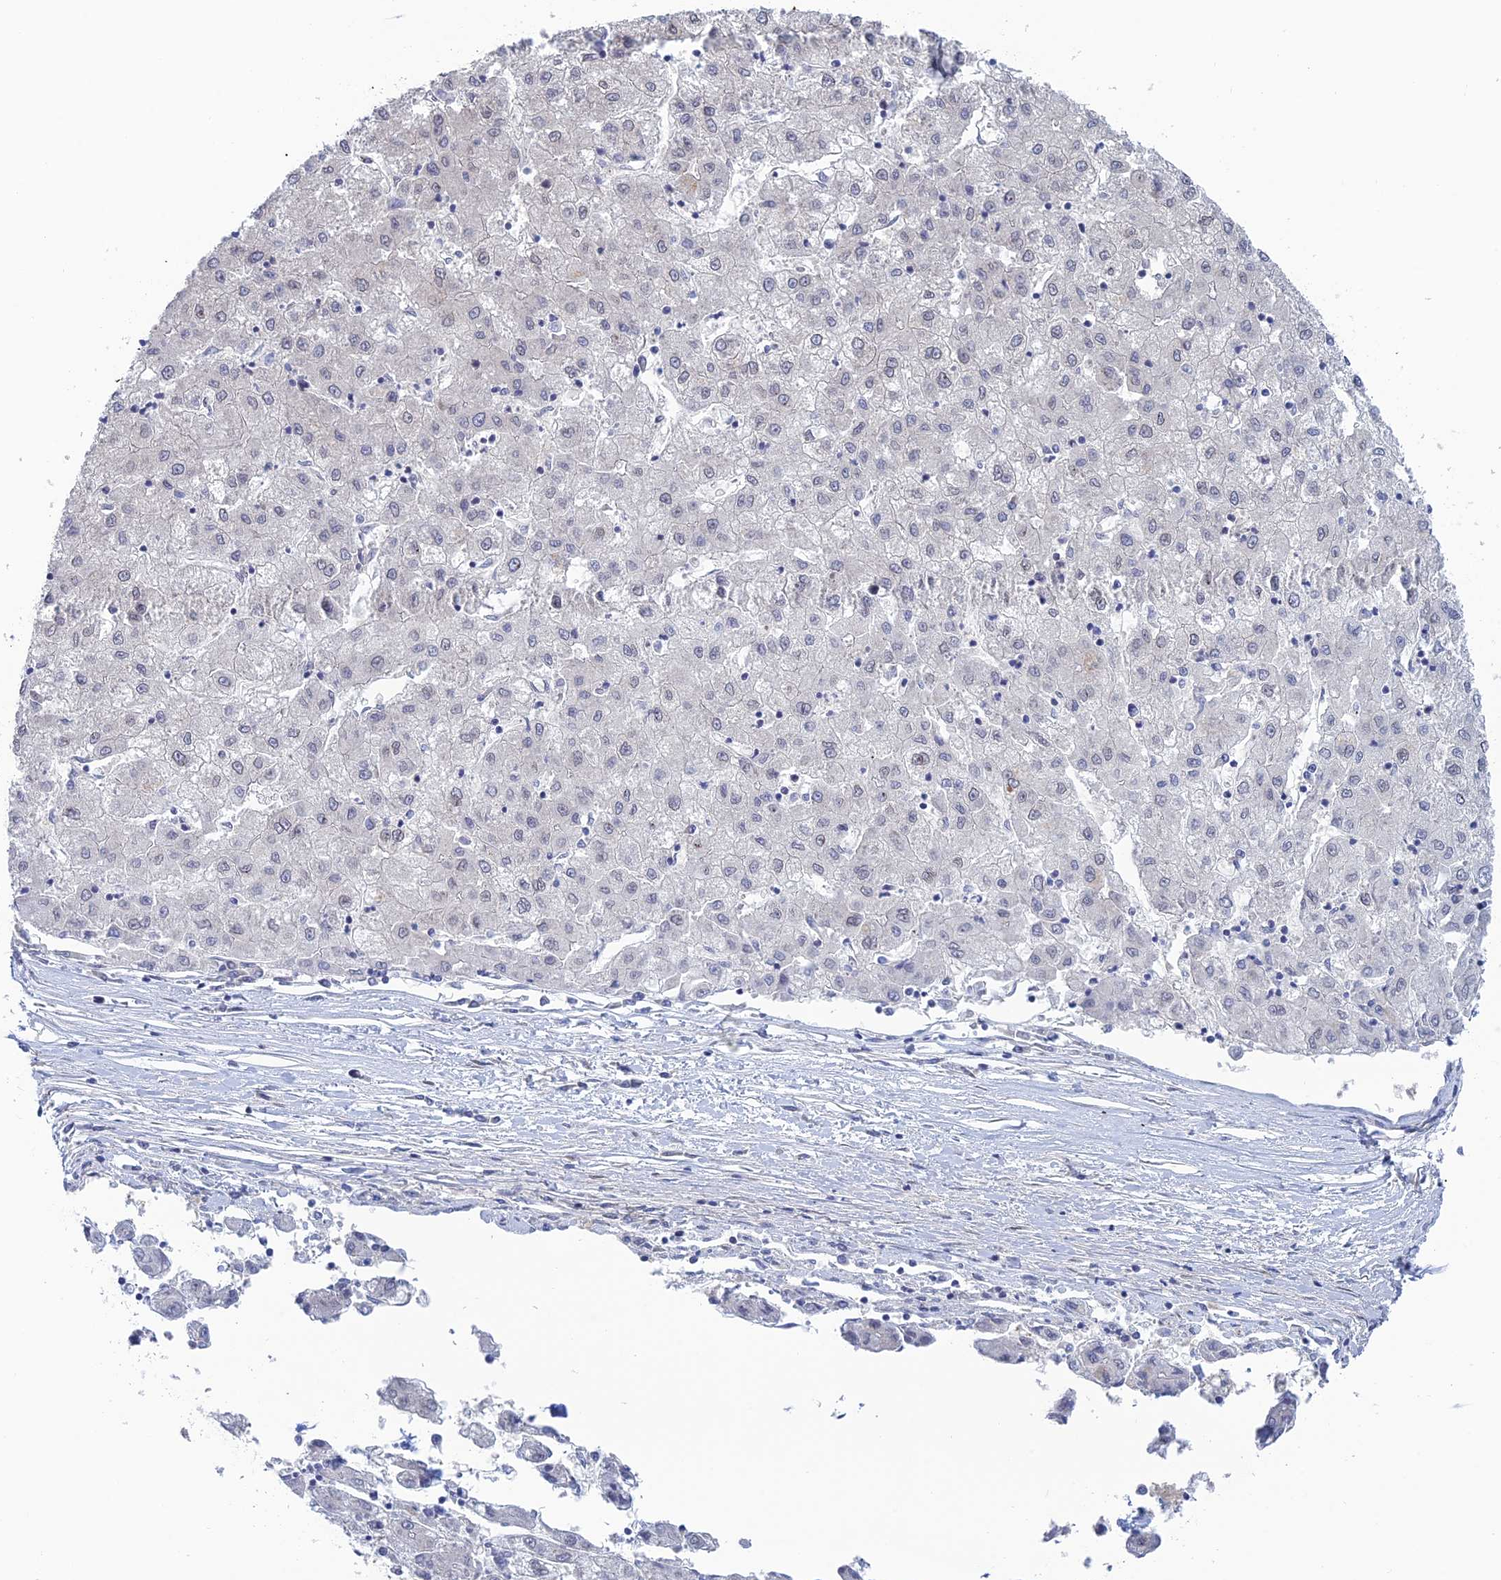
{"staining": {"intensity": "negative", "quantity": "none", "location": "none"}, "tissue": "liver cancer", "cell_type": "Tumor cells", "image_type": "cancer", "snomed": [{"axis": "morphology", "description": "Carcinoma, Hepatocellular, NOS"}, {"axis": "topography", "description": "Liver"}], "caption": "The micrograph demonstrates no staining of tumor cells in liver cancer.", "gene": "SRA1", "patient": {"sex": "male", "age": 72}}